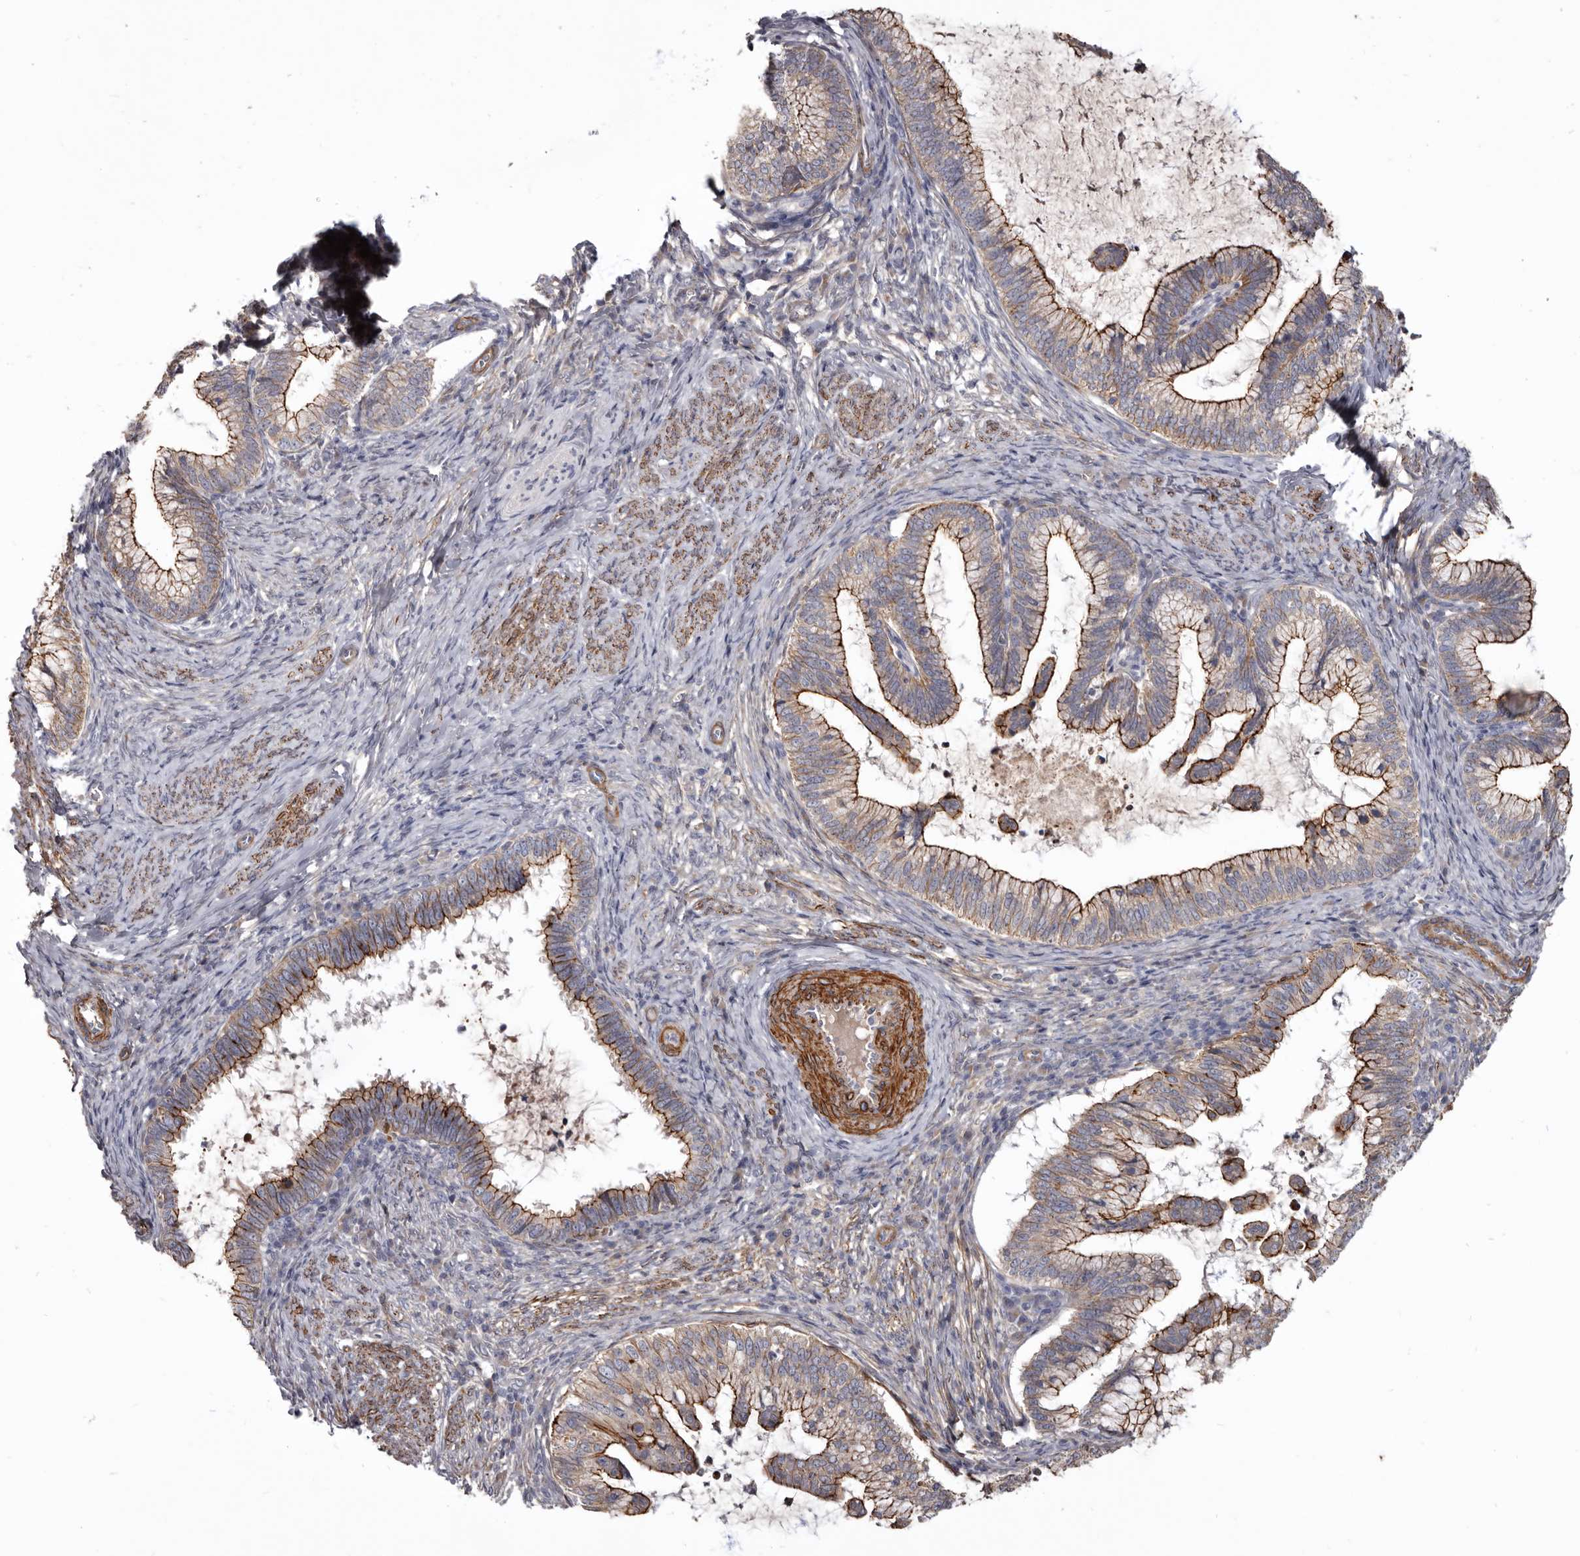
{"staining": {"intensity": "strong", "quantity": ">75%", "location": "cytoplasmic/membranous"}, "tissue": "cervical cancer", "cell_type": "Tumor cells", "image_type": "cancer", "snomed": [{"axis": "morphology", "description": "Adenocarcinoma, NOS"}, {"axis": "topography", "description": "Cervix"}], "caption": "Immunohistochemistry (IHC) micrograph of cervical cancer (adenocarcinoma) stained for a protein (brown), which demonstrates high levels of strong cytoplasmic/membranous positivity in approximately >75% of tumor cells.", "gene": "CGN", "patient": {"sex": "female", "age": 36}}